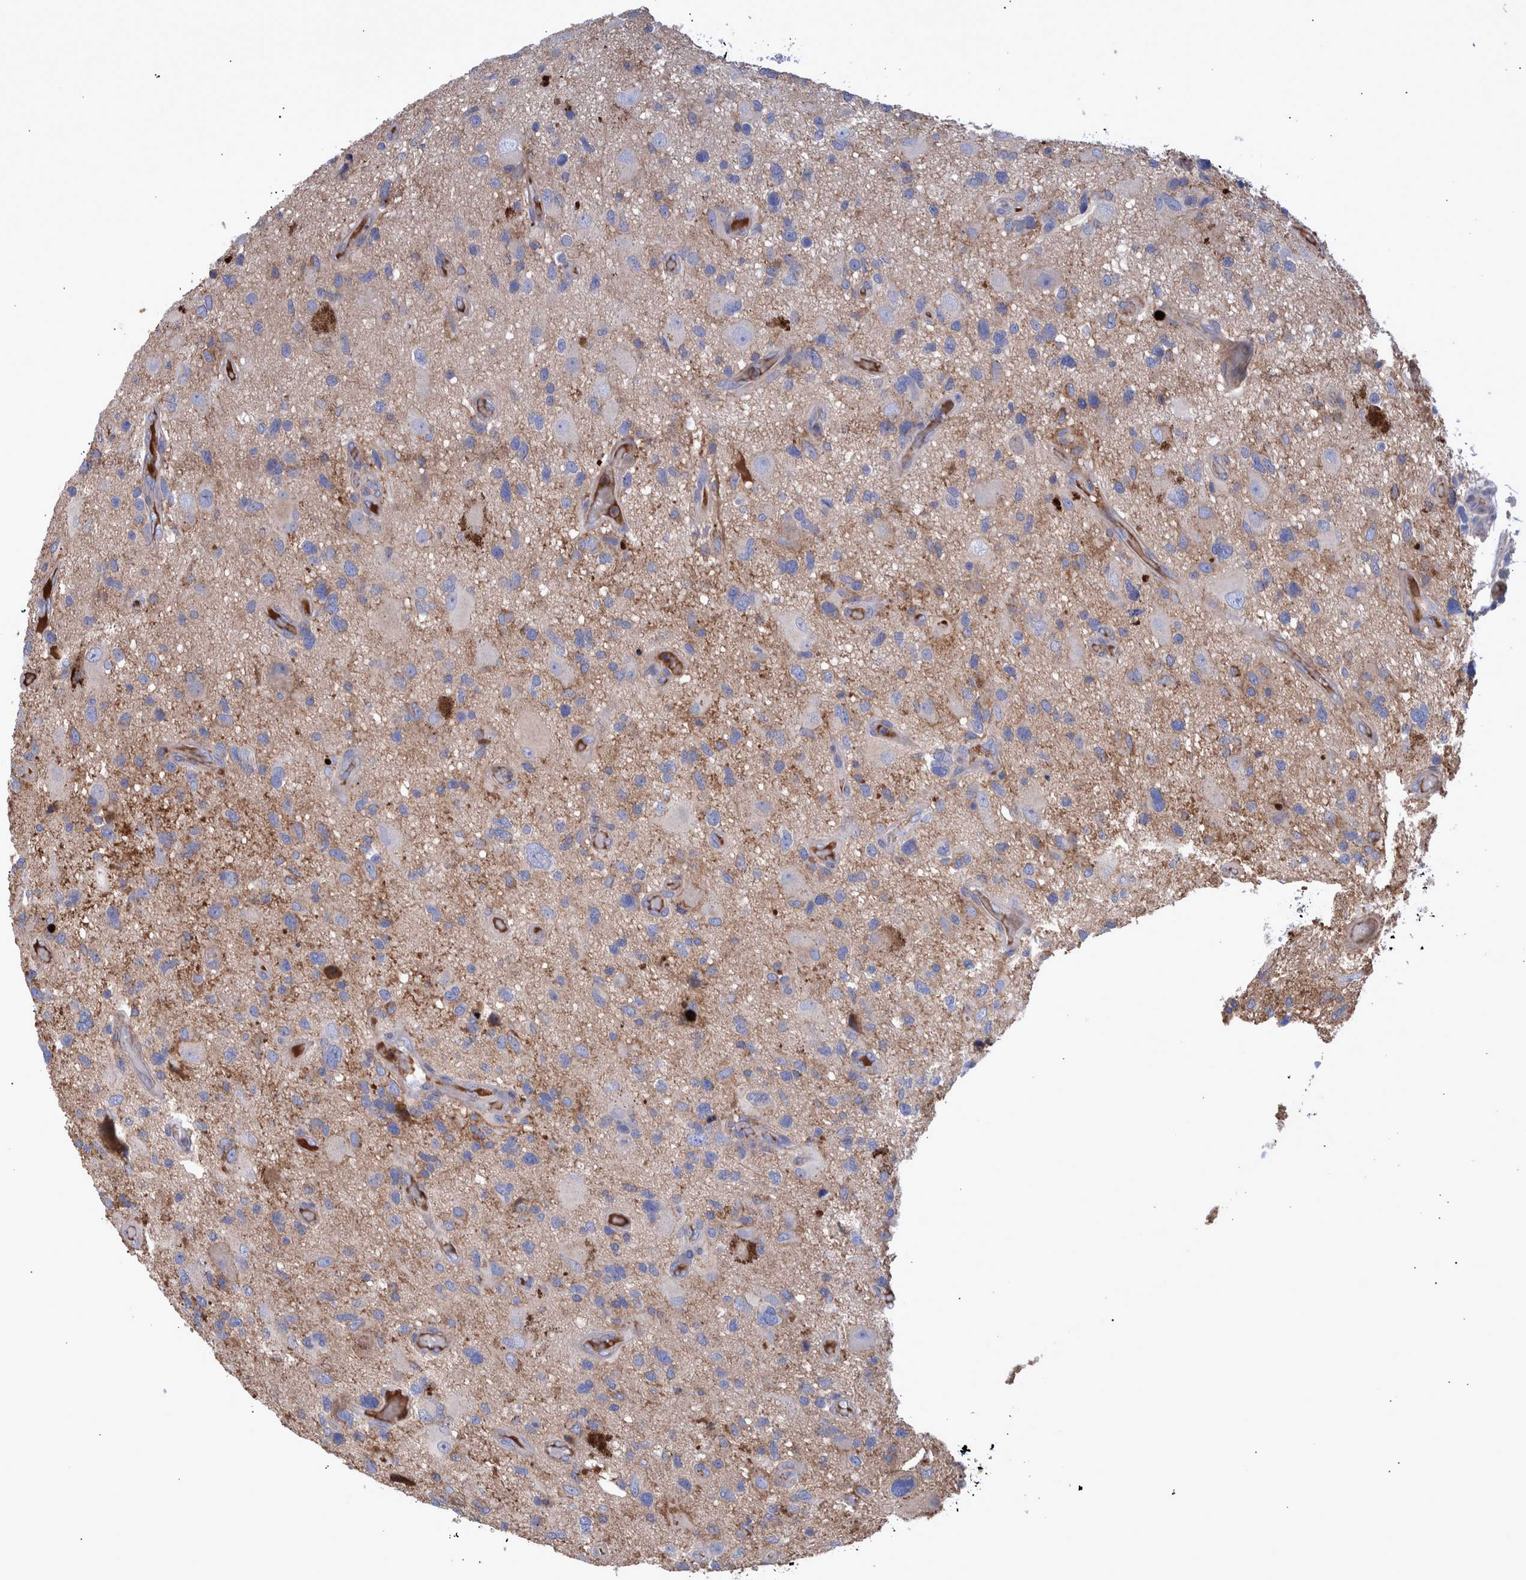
{"staining": {"intensity": "negative", "quantity": "none", "location": "none"}, "tissue": "glioma", "cell_type": "Tumor cells", "image_type": "cancer", "snomed": [{"axis": "morphology", "description": "Glioma, malignant, High grade"}, {"axis": "topography", "description": "Brain"}], "caption": "Immunohistochemical staining of malignant glioma (high-grade) demonstrates no significant positivity in tumor cells.", "gene": "DLL4", "patient": {"sex": "male", "age": 33}}